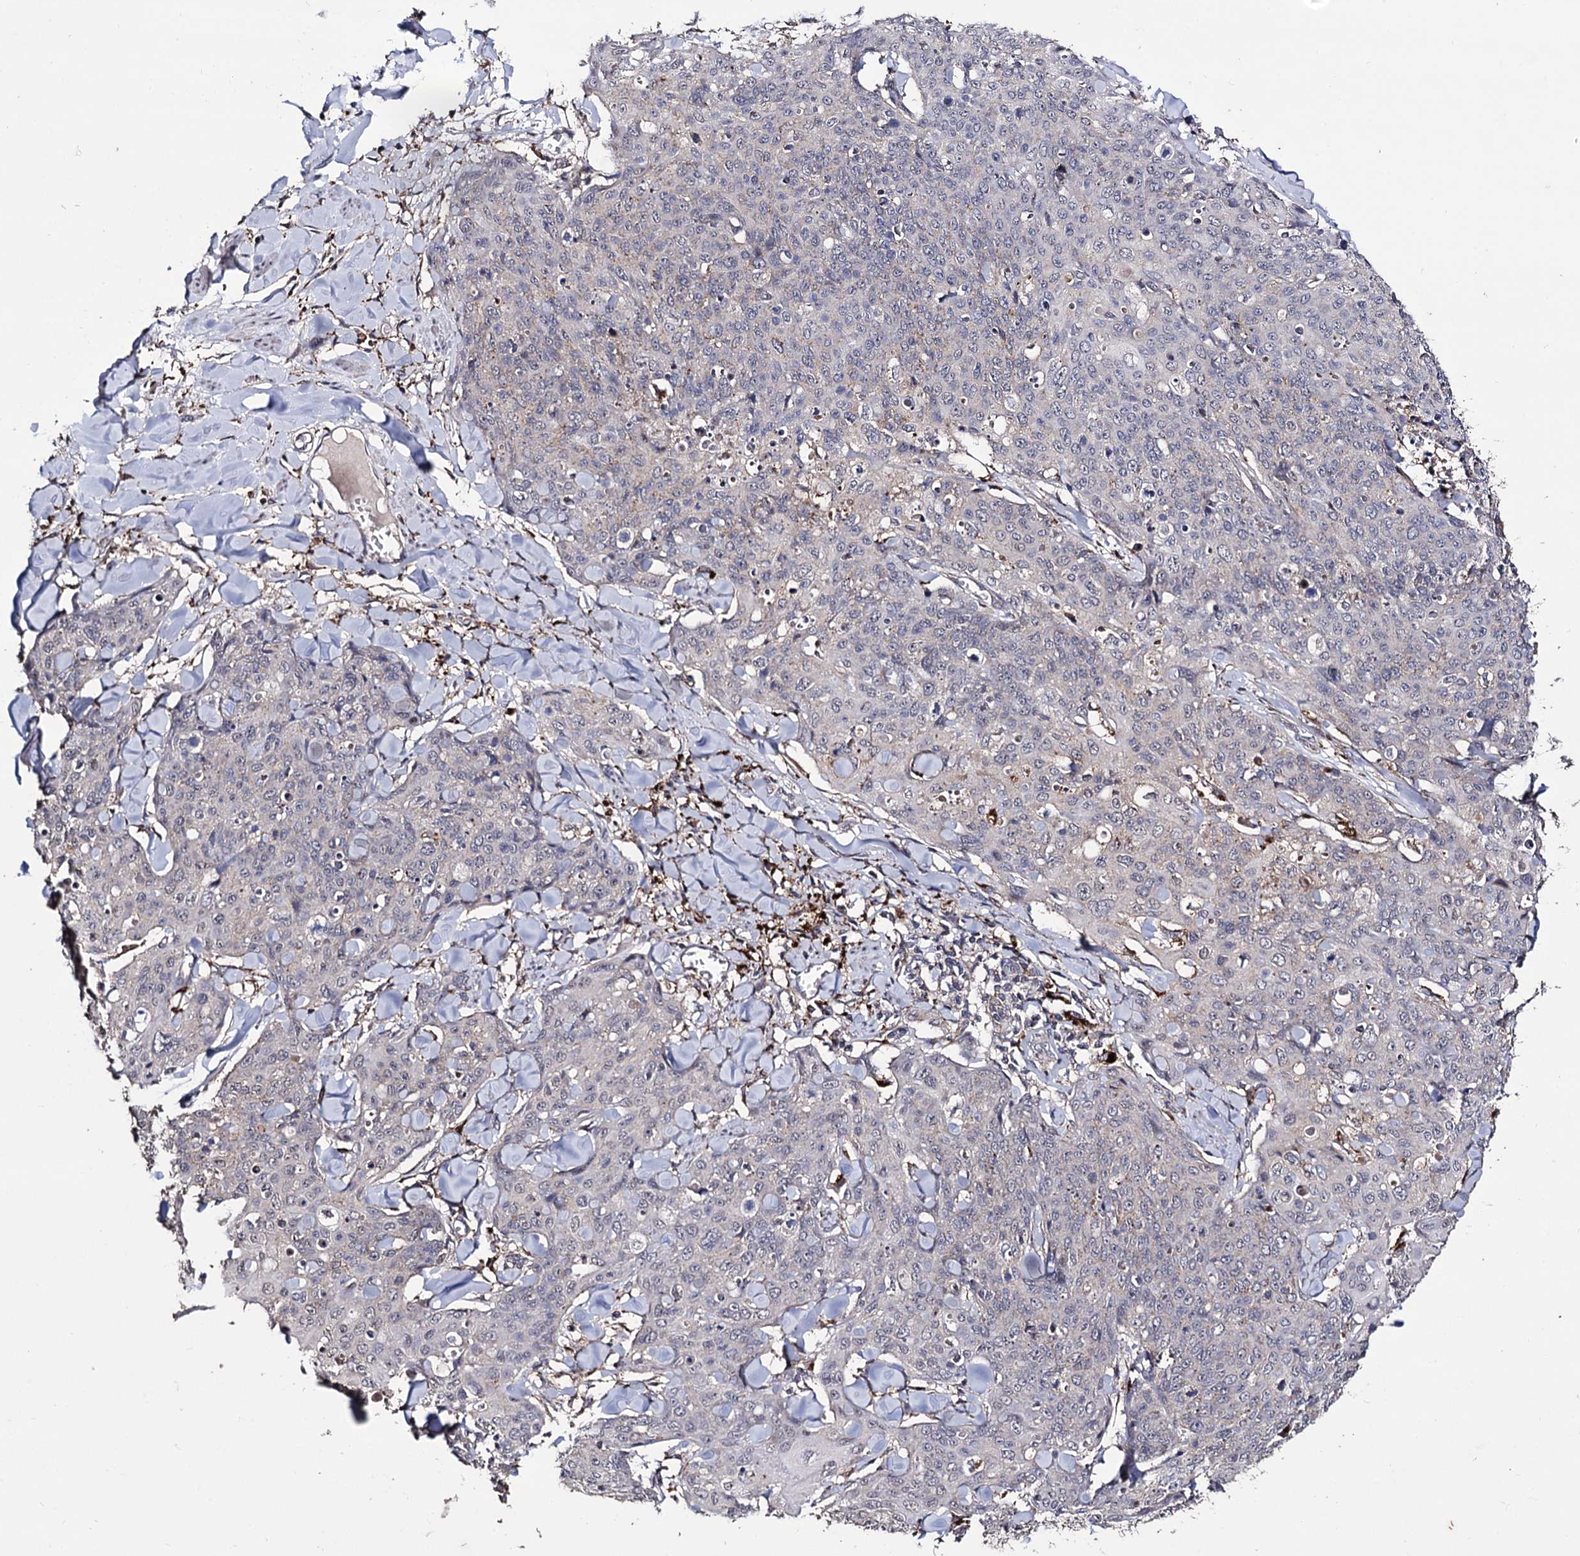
{"staining": {"intensity": "negative", "quantity": "none", "location": "none"}, "tissue": "skin cancer", "cell_type": "Tumor cells", "image_type": "cancer", "snomed": [{"axis": "morphology", "description": "Squamous cell carcinoma, NOS"}, {"axis": "topography", "description": "Skin"}, {"axis": "topography", "description": "Vulva"}], "caption": "Immunohistochemical staining of skin squamous cell carcinoma displays no significant expression in tumor cells.", "gene": "MICAL2", "patient": {"sex": "female", "age": 85}}